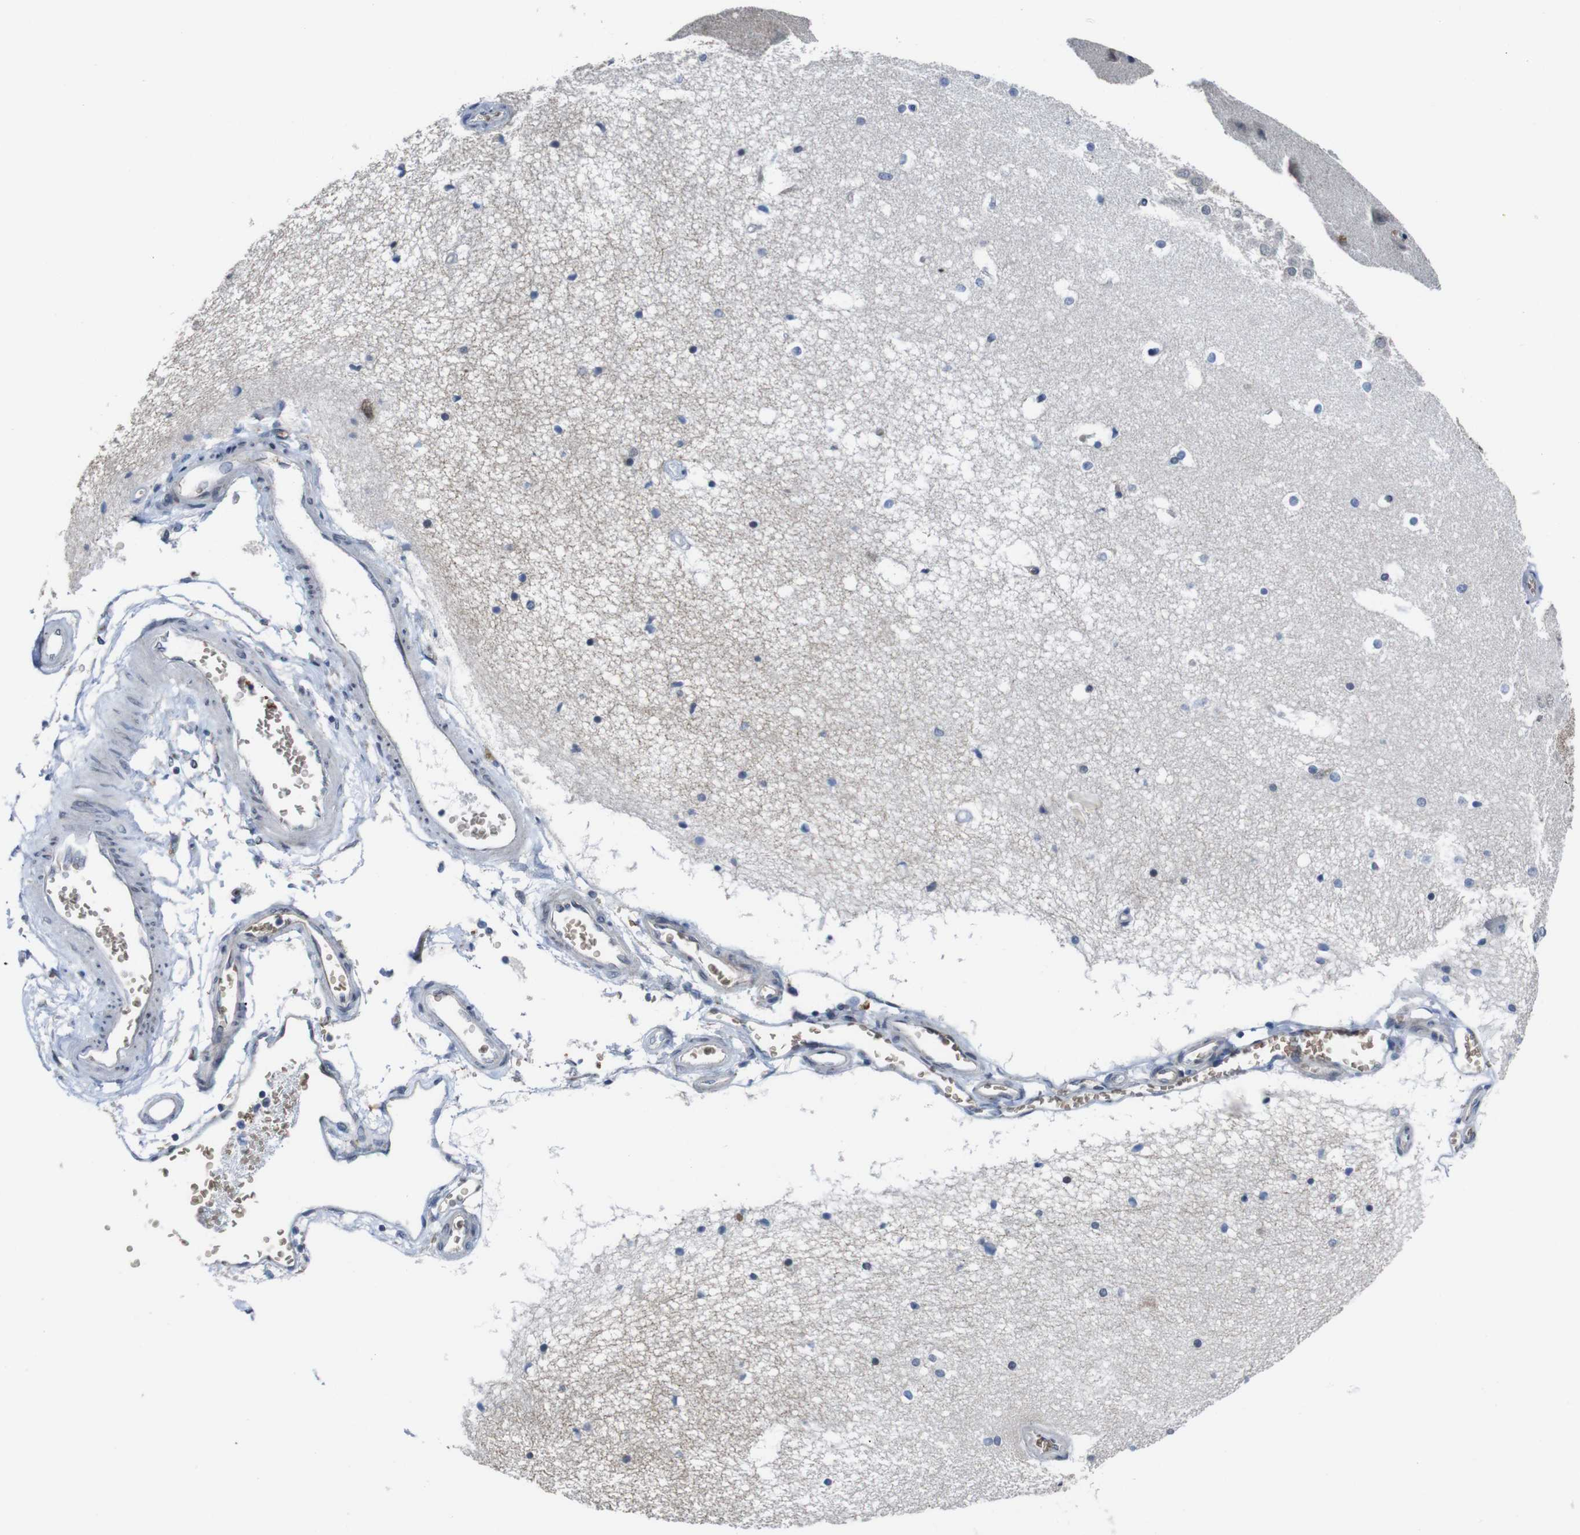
{"staining": {"intensity": "negative", "quantity": "none", "location": "none"}, "tissue": "hippocampus", "cell_type": "Glial cells", "image_type": "normal", "snomed": [{"axis": "morphology", "description": "Normal tissue, NOS"}, {"axis": "topography", "description": "Hippocampus"}], "caption": "Immunohistochemistry (IHC) image of normal human hippocampus stained for a protein (brown), which reveals no positivity in glial cells.", "gene": "SOCS3", "patient": {"sex": "male", "age": 45}}